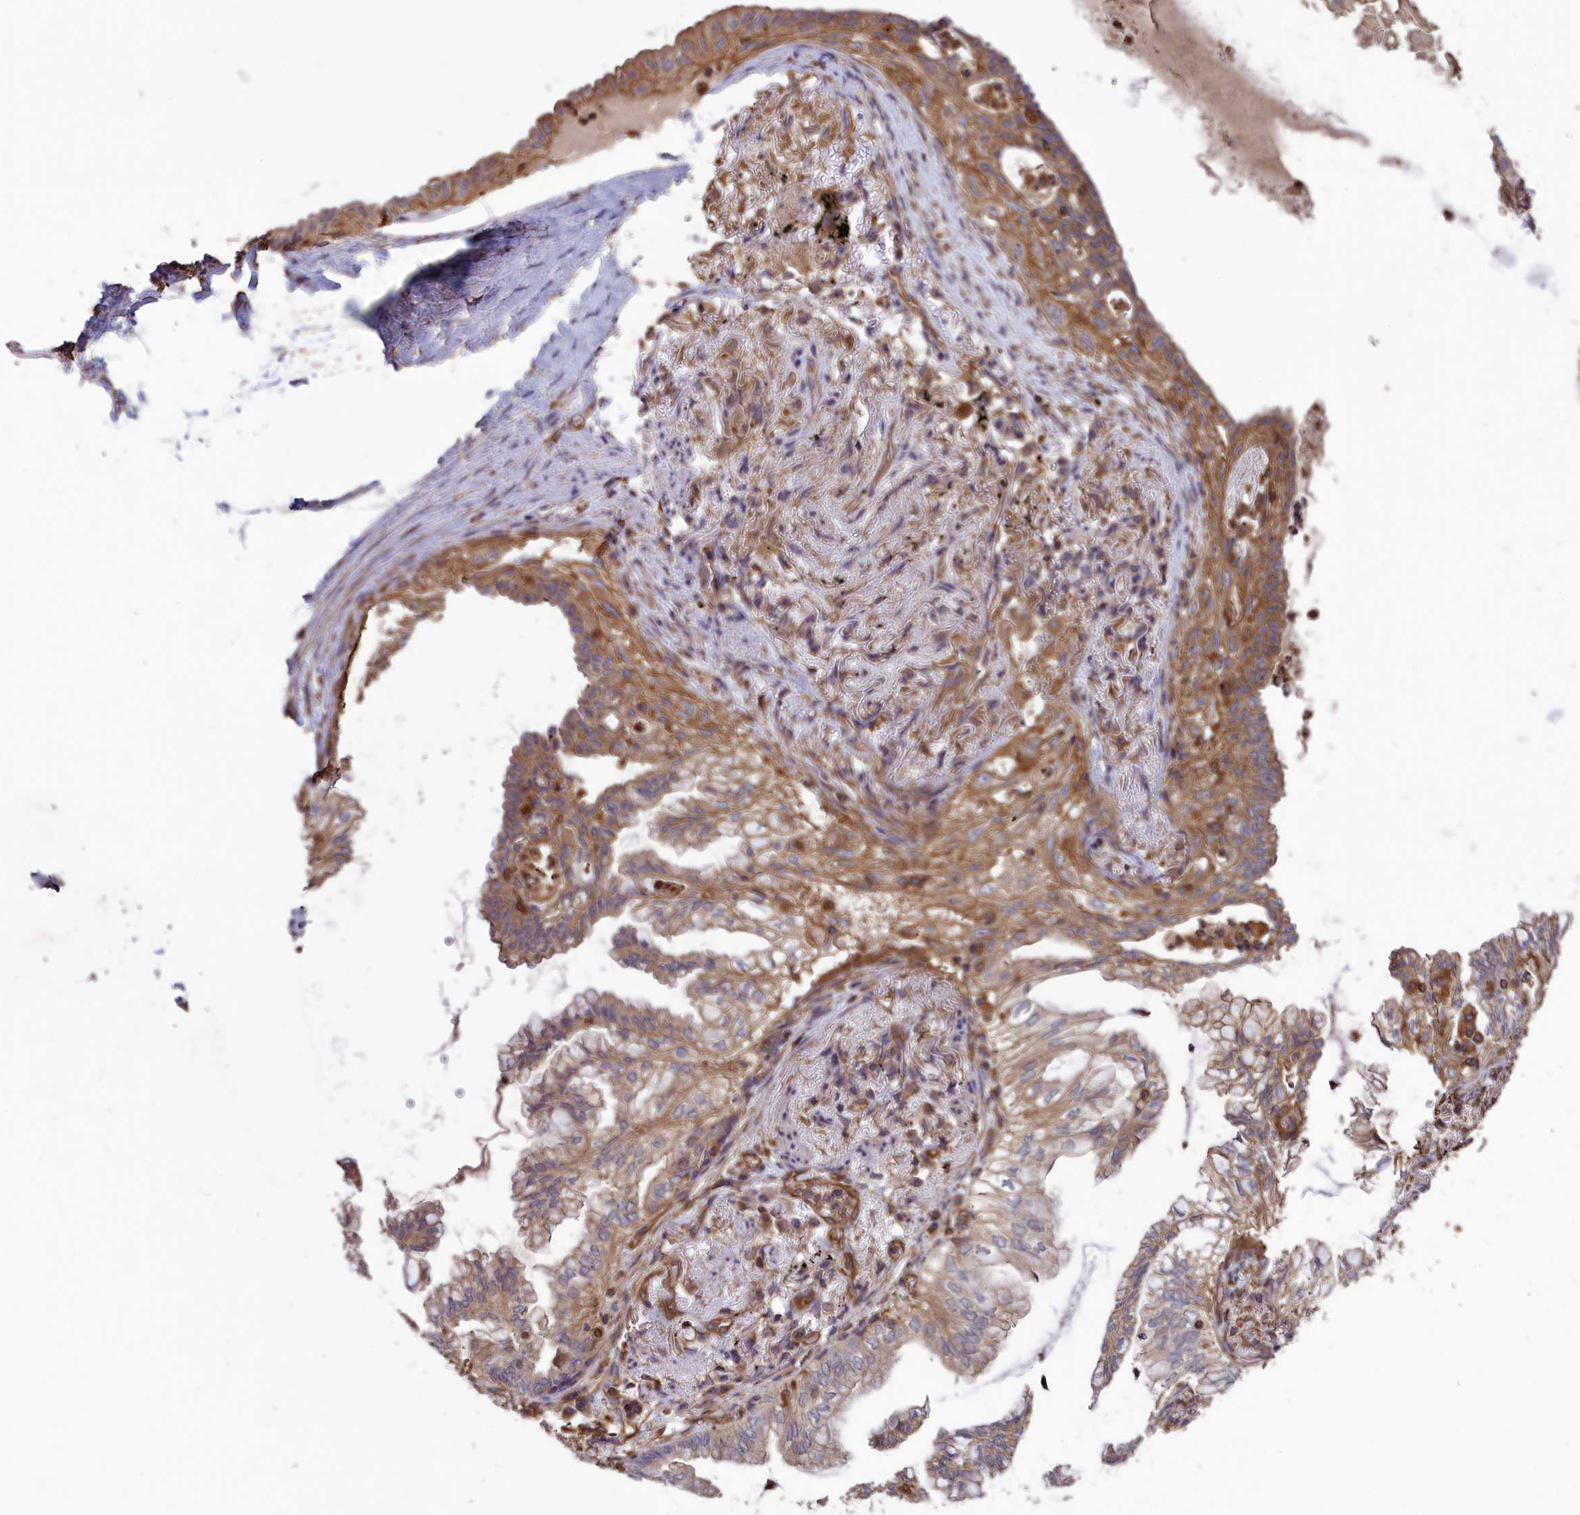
{"staining": {"intensity": "moderate", "quantity": "25%-75%", "location": "cytoplasmic/membranous"}, "tissue": "lung cancer", "cell_type": "Tumor cells", "image_type": "cancer", "snomed": [{"axis": "morphology", "description": "Adenocarcinoma, NOS"}, {"axis": "topography", "description": "Lung"}], "caption": "Protein expression analysis of human lung cancer reveals moderate cytoplasmic/membranous expression in about 25%-75% of tumor cells.", "gene": "DAPK3", "patient": {"sex": "female", "age": 70}}